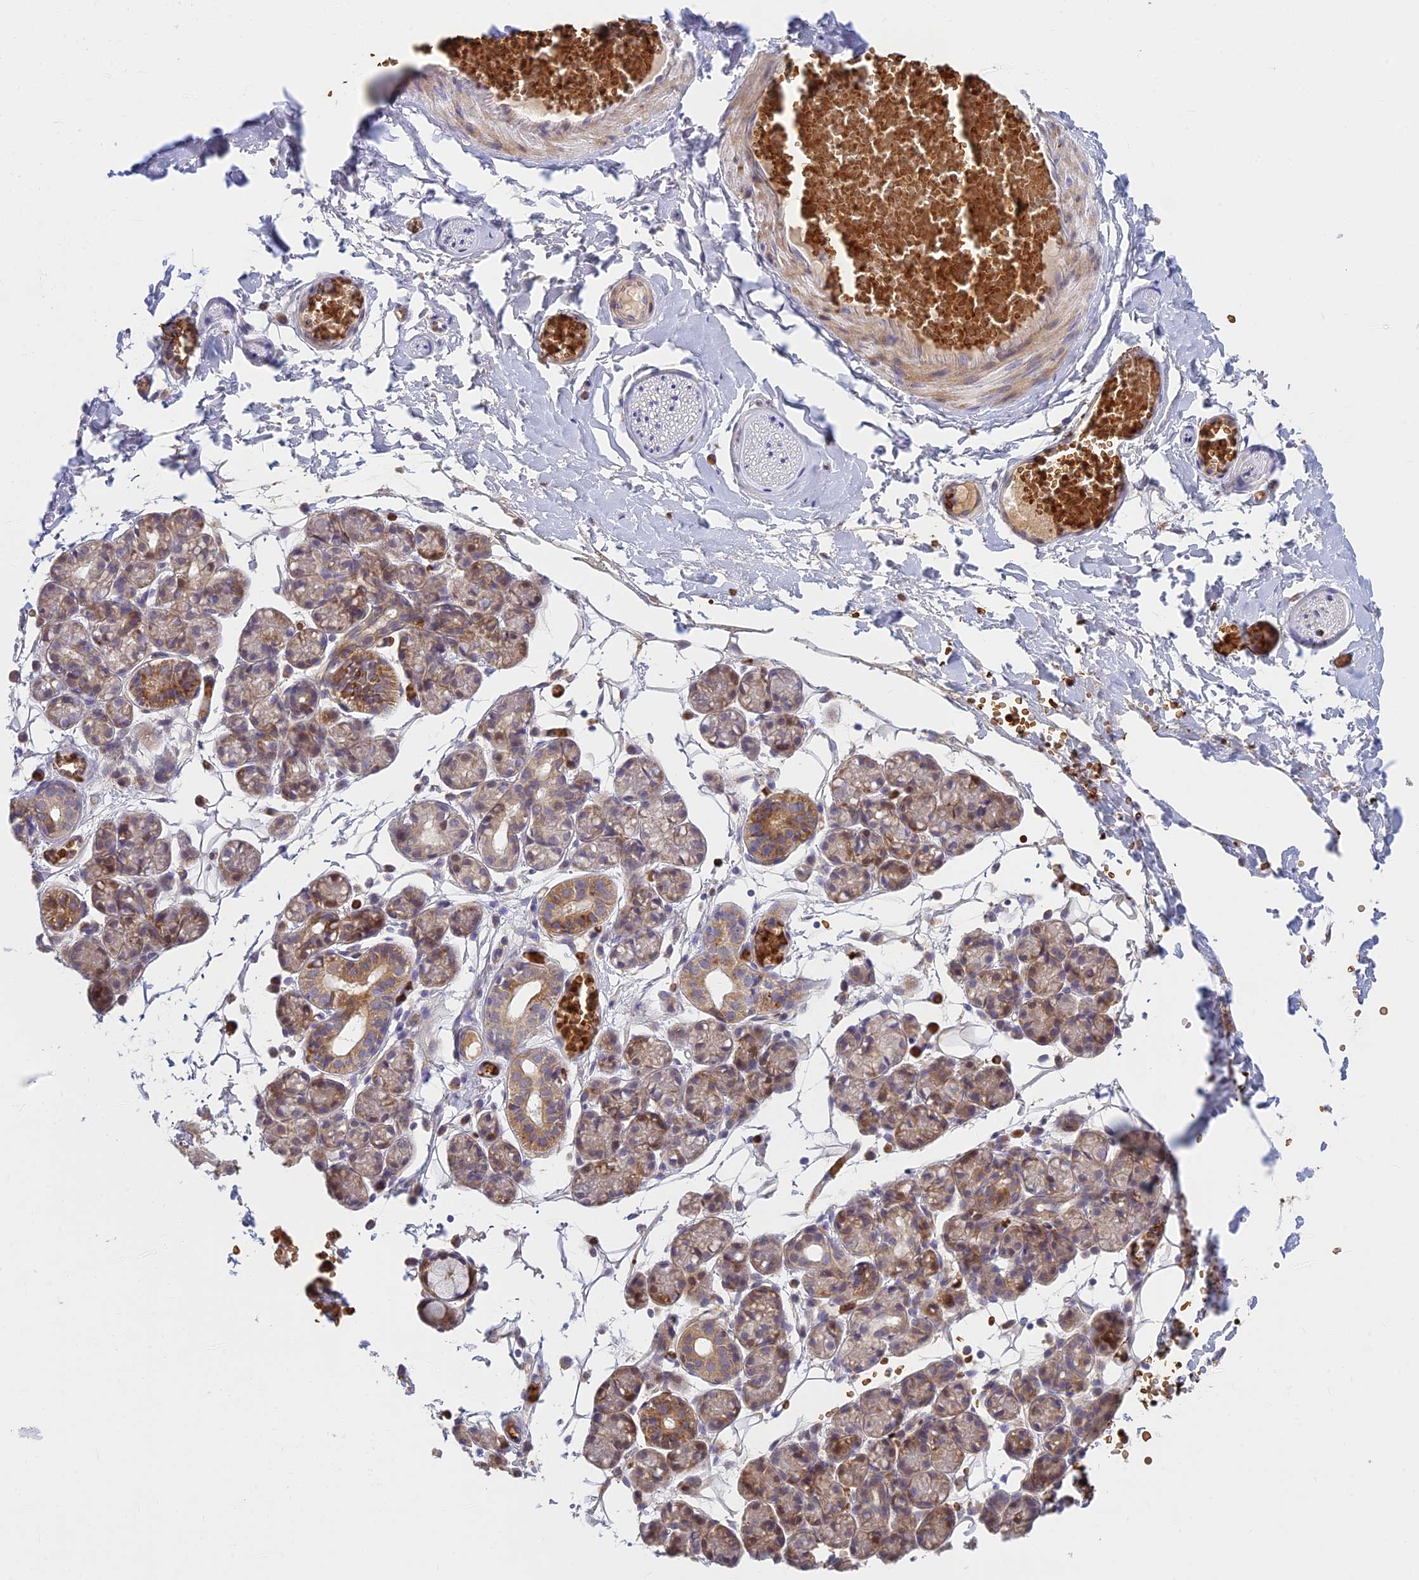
{"staining": {"intensity": "moderate", "quantity": "25%-75%", "location": "cytoplasmic/membranous"}, "tissue": "salivary gland", "cell_type": "Glandular cells", "image_type": "normal", "snomed": [{"axis": "morphology", "description": "Normal tissue, NOS"}, {"axis": "topography", "description": "Salivary gland"}], "caption": "A micrograph showing moderate cytoplasmic/membranous staining in approximately 25%-75% of glandular cells in benign salivary gland, as visualized by brown immunohistochemical staining.", "gene": "UFSP2", "patient": {"sex": "male", "age": 63}}